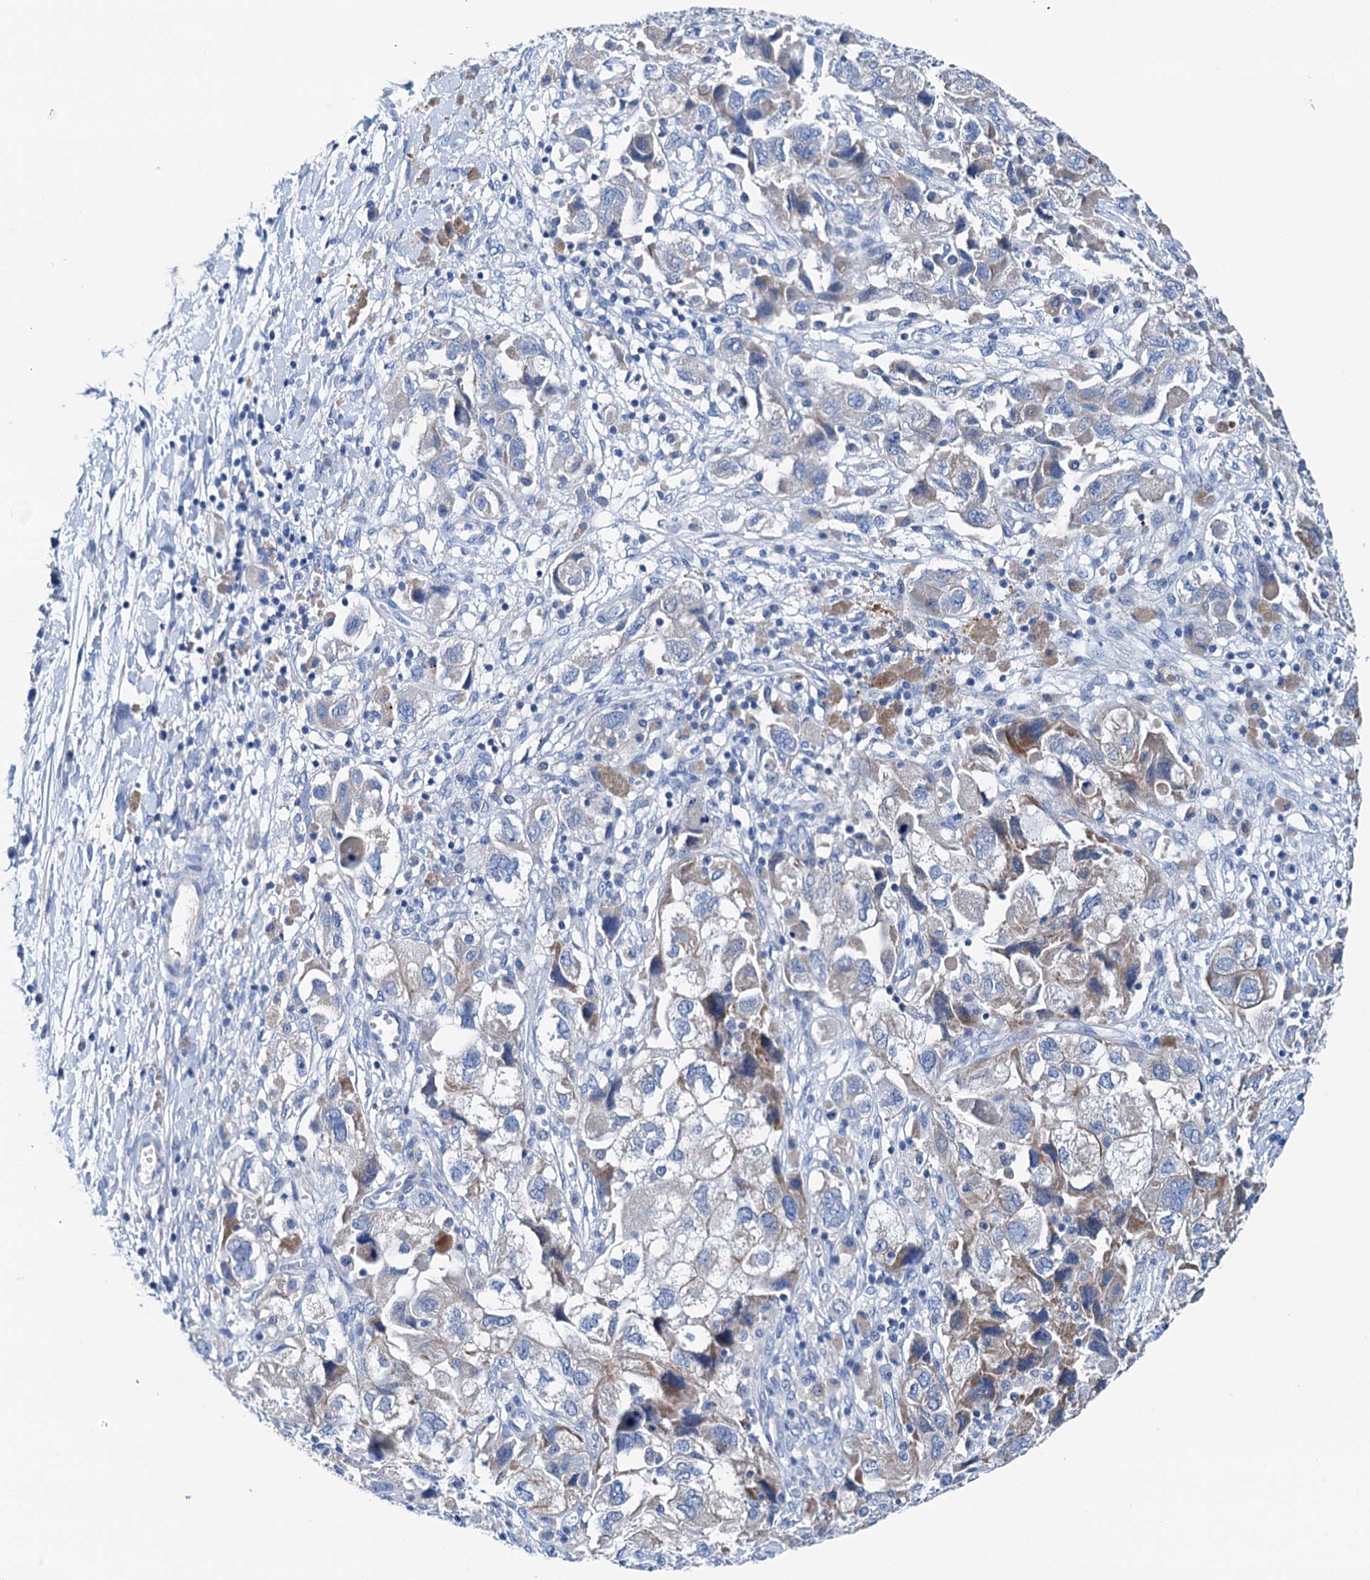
{"staining": {"intensity": "weak", "quantity": "<25%", "location": "cytoplasmic/membranous"}, "tissue": "ovarian cancer", "cell_type": "Tumor cells", "image_type": "cancer", "snomed": [{"axis": "morphology", "description": "Carcinoma, NOS"}, {"axis": "morphology", "description": "Cystadenocarcinoma, serous, NOS"}, {"axis": "topography", "description": "Ovary"}], "caption": "Human ovarian cancer stained for a protein using immunohistochemistry displays no staining in tumor cells.", "gene": "KNDC1", "patient": {"sex": "female", "age": 69}}